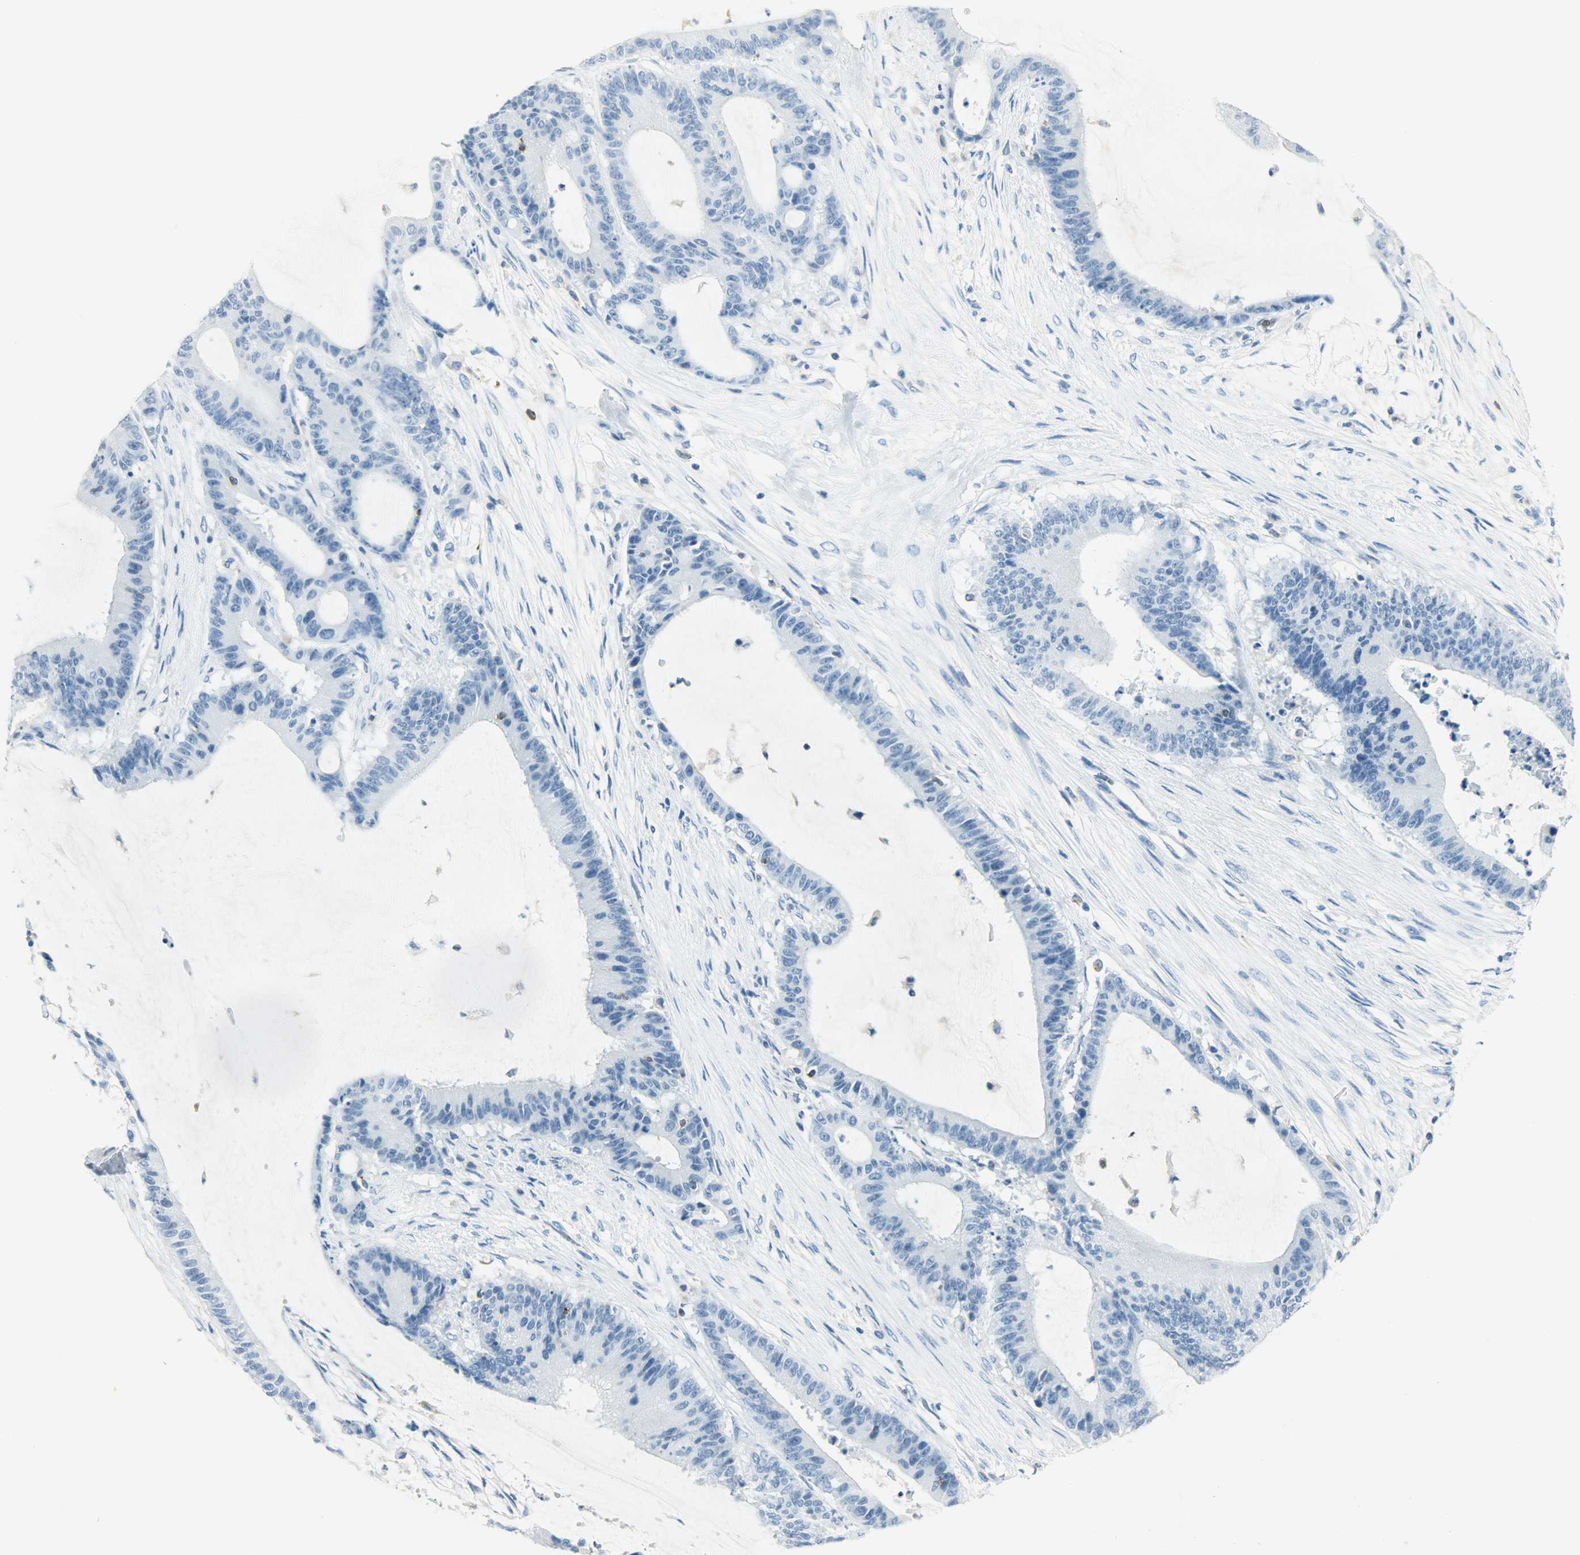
{"staining": {"intensity": "negative", "quantity": "none", "location": "none"}, "tissue": "liver cancer", "cell_type": "Tumor cells", "image_type": "cancer", "snomed": [{"axis": "morphology", "description": "Cholangiocarcinoma"}, {"axis": "topography", "description": "Liver"}], "caption": "Cholangiocarcinoma (liver) stained for a protein using immunohistochemistry (IHC) displays no expression tumor cells.", "gene": "PTPN6", "patient": {"sex": "female", "age": 73}}